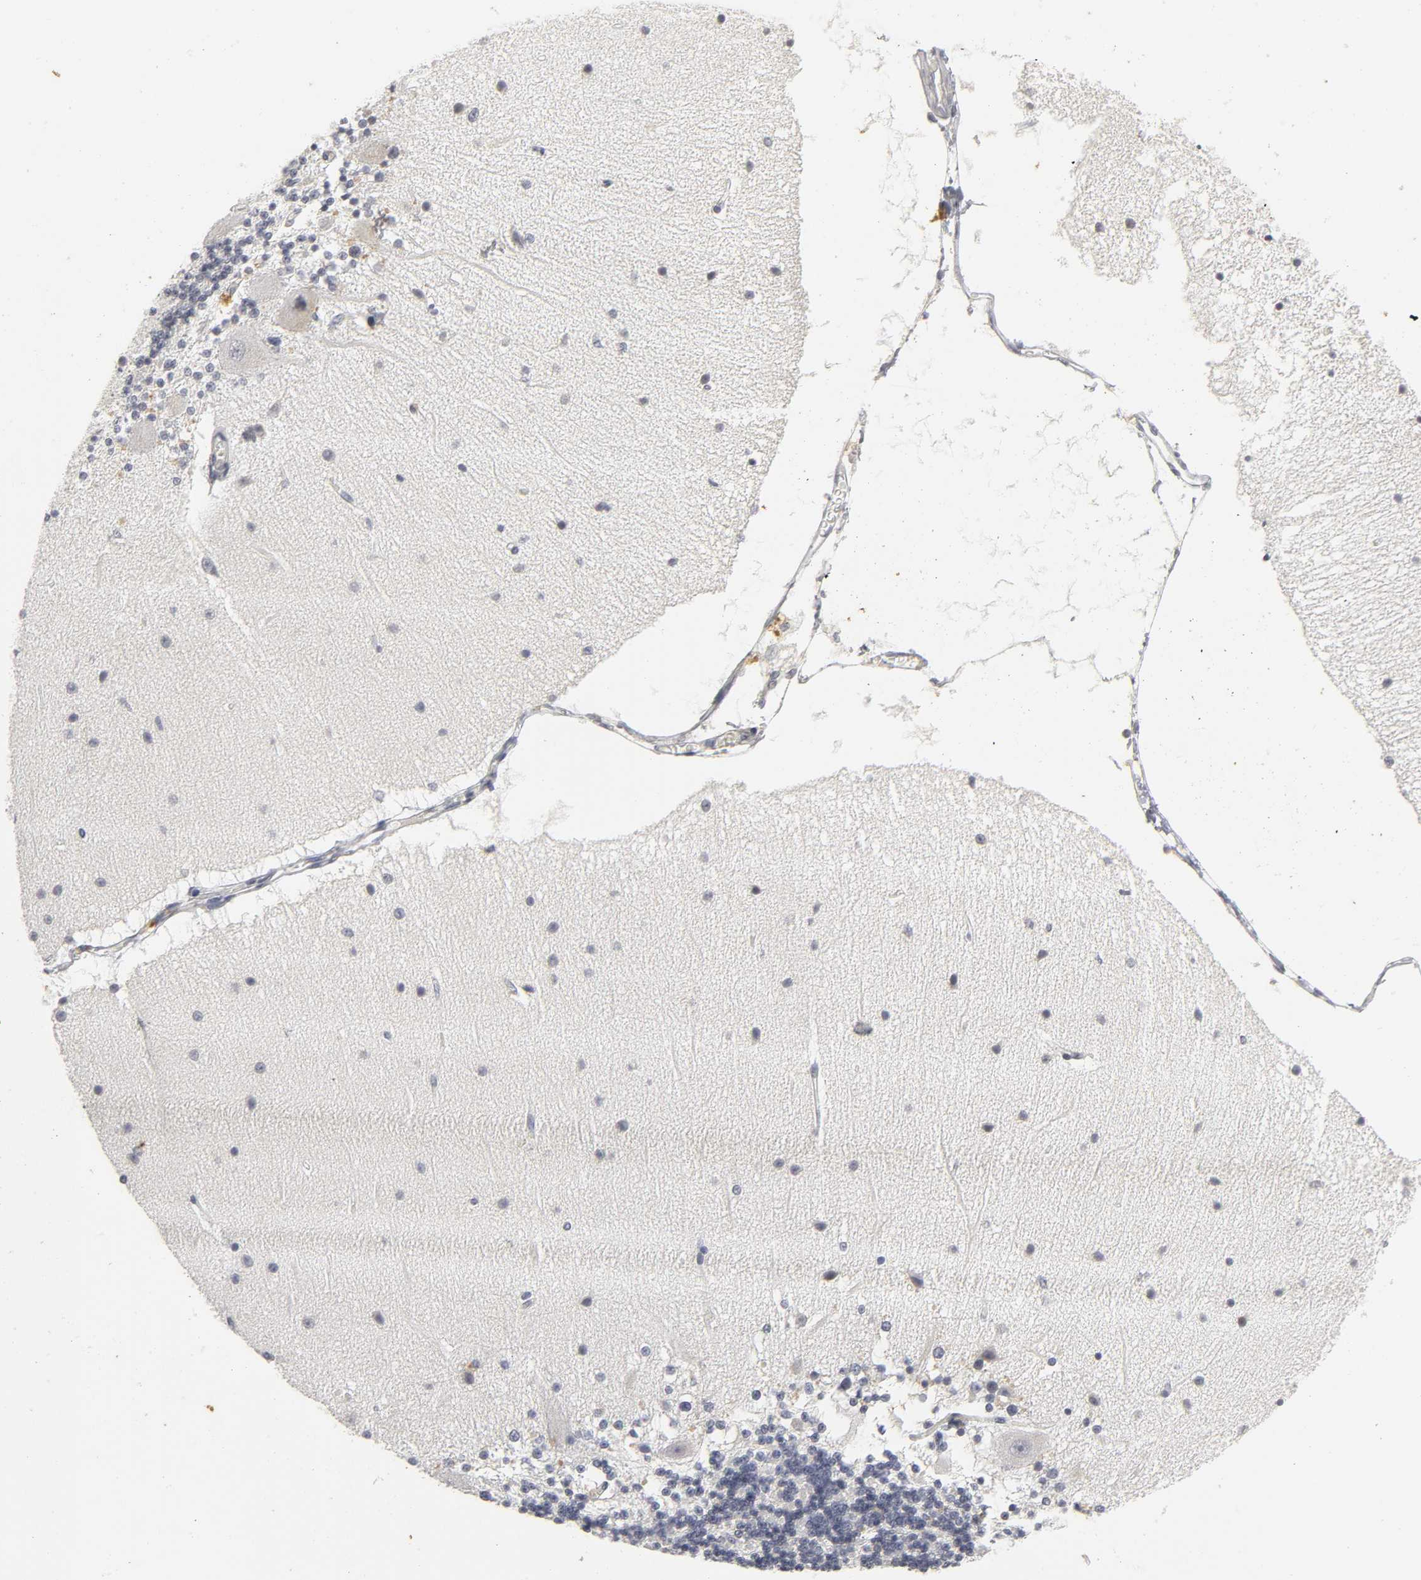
{"staining": {"intensity": "negative", "quantity": "none", "location": "none"}, "tissue": "cerebellum", "cell_type": "Cells in granular layer", "image_type": "normal", "snomed": [{"axis": "morphology", "description": "Normal tissue, NOS"}, {"axis": "topography", "description": "Cerebellum"}], "caption": "Protein analysis of normal cerebellum exhibits no significant expression in cells in granular layer. (Stains: DAB immunohistochemistry (IHC) with hematoxylin counter stain, Microscopy: brightfield microscopy at high magnification).", "gene": "TCAP", "patient": {"sex": "female", "age": 54}}